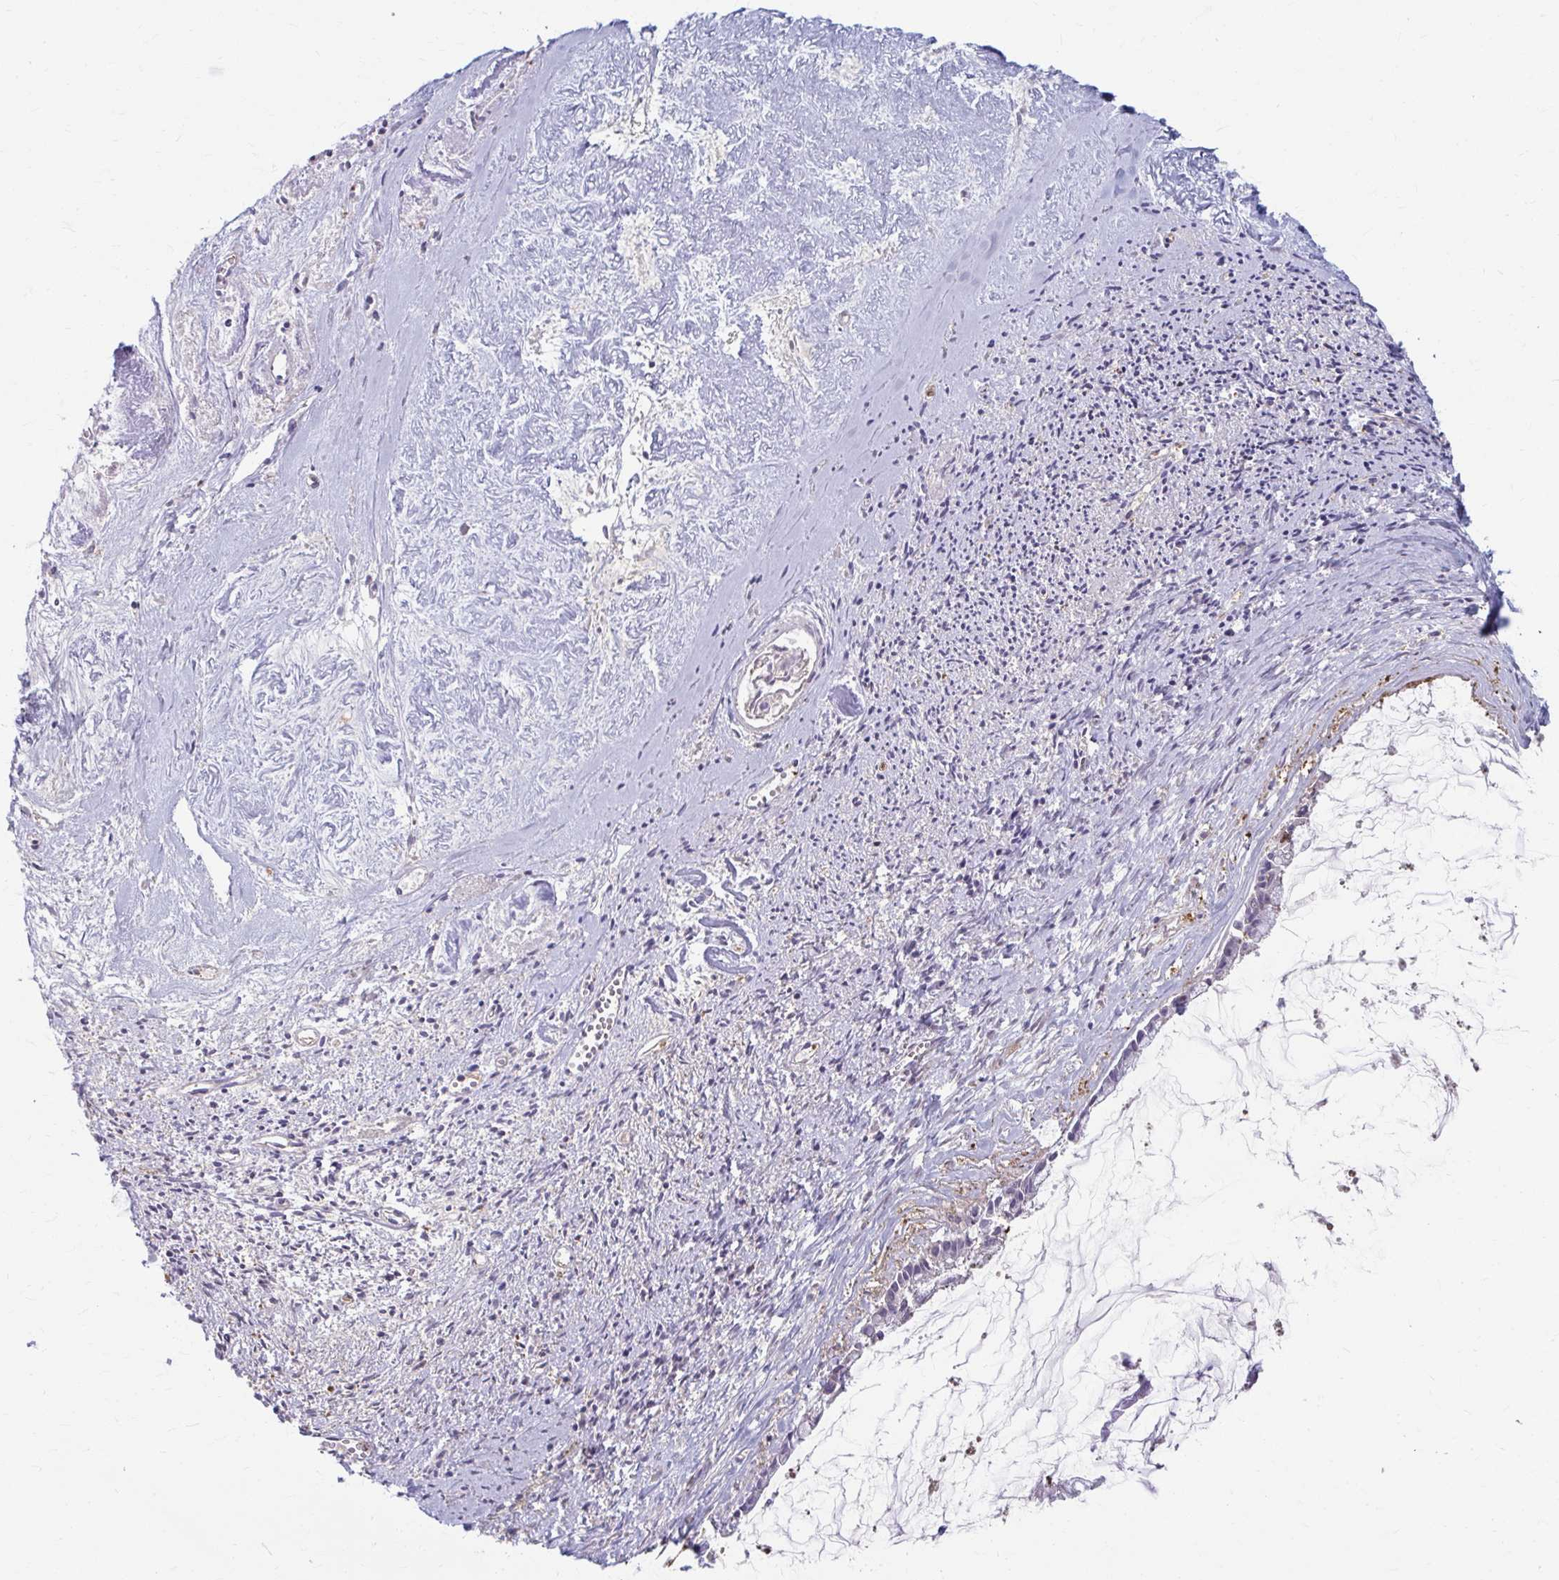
{"staining": {"intensity": "negative", "quantity": "none", "location": "none"}, "tissue": "ovarian cancer", "cell_type": "Tumor cells", "image_type": "cancer", "snomed": [{"axis": "morphology", "description": "Cystadenocarcinoma, mucinous, NOS"}, {"axis": "topography", "description": "Ovary"}], "caption": "Ovarian mucinous cystadenocarcinoma stained for a protein using immunohistochemistry displays no positivity tumor cells.", "gene": "ING4", "patient": {"sex": "female", "age": 90}}